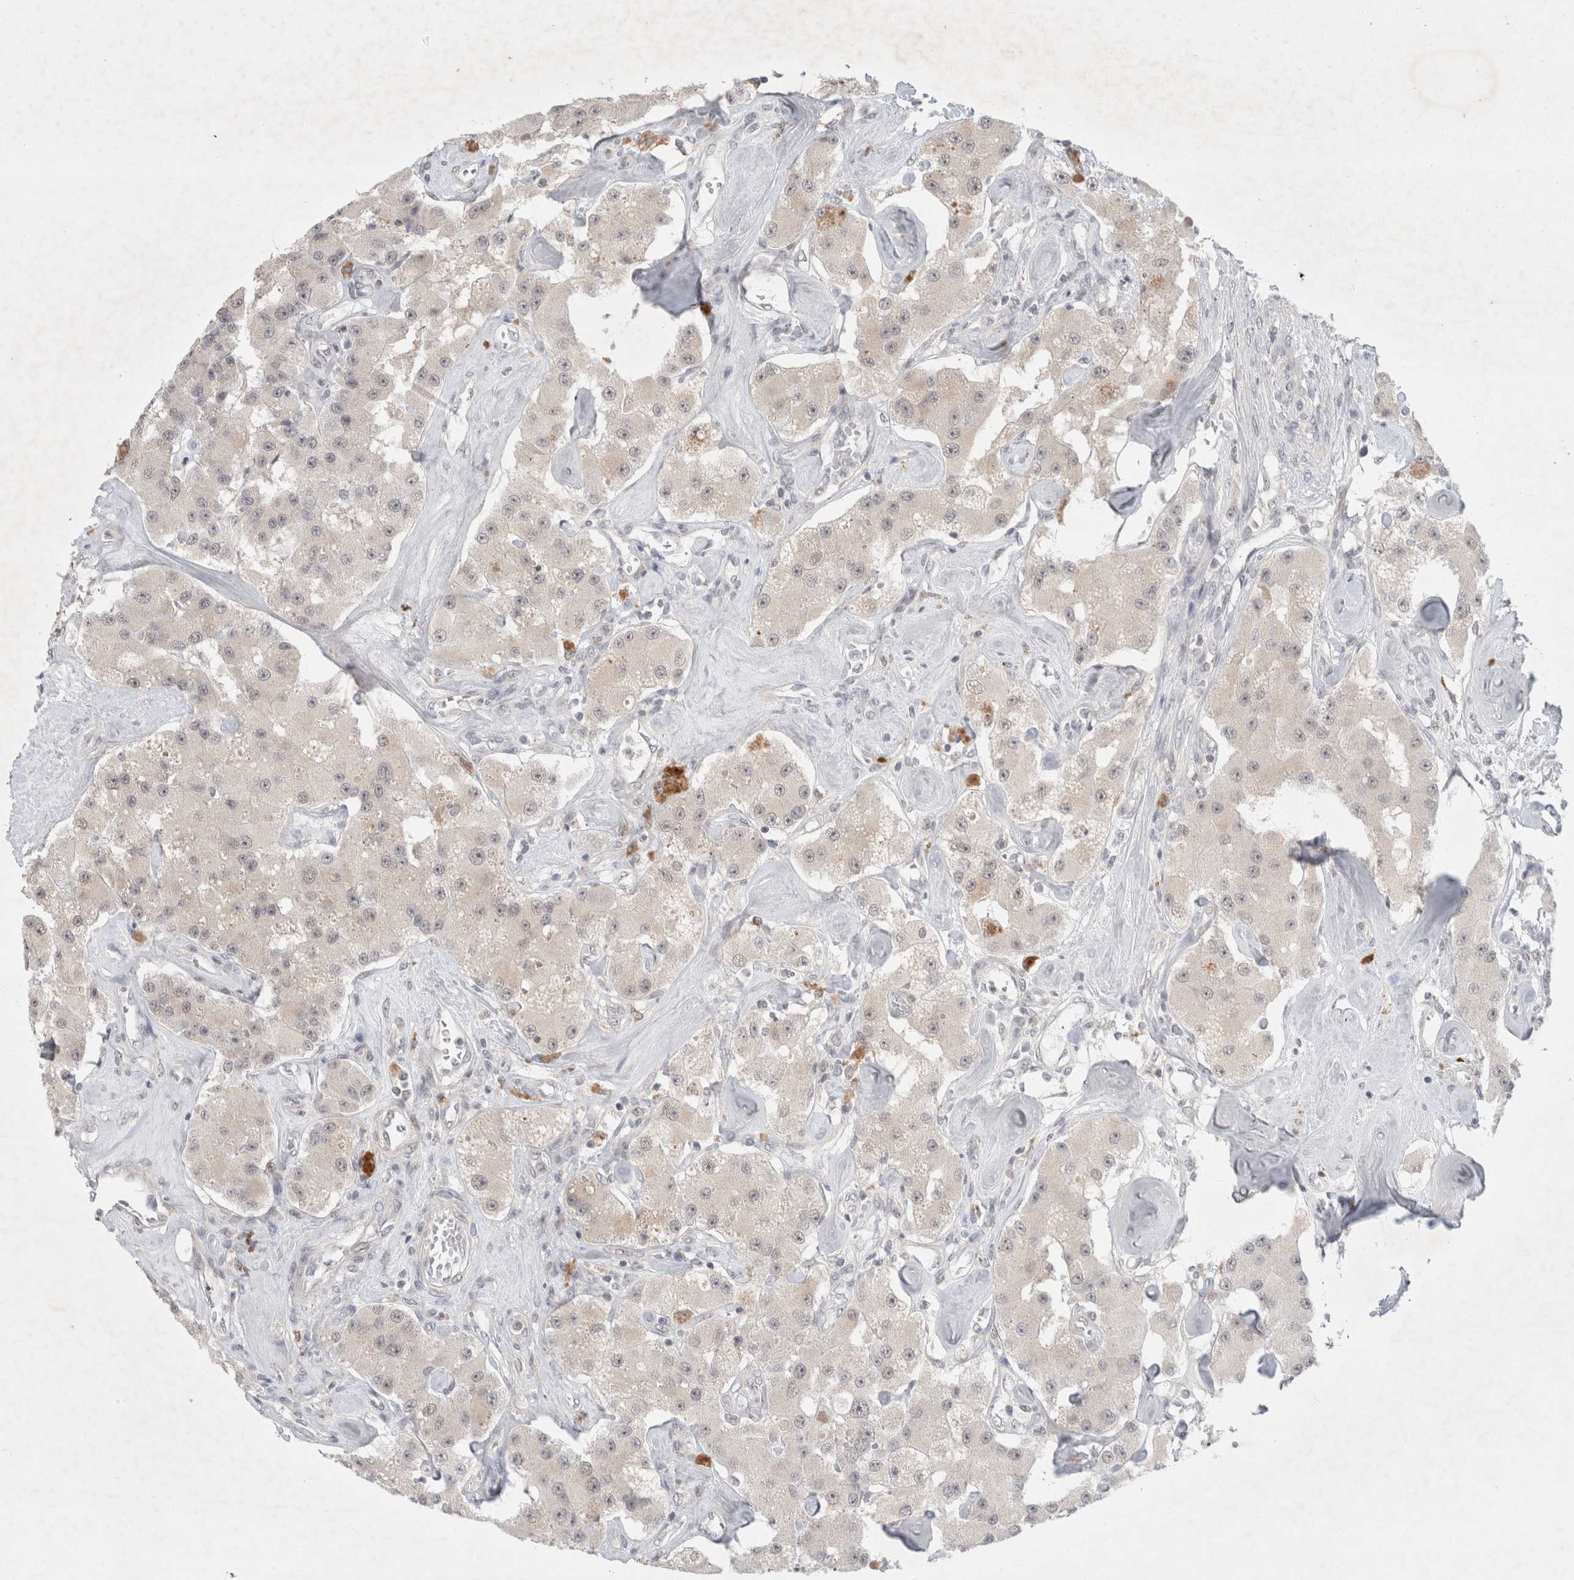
{"staining": {"intensity": "negative", "quantity": "none", "location": "none"}, "tissue": "carcinoid", "cell_type": "Tumor cells", "image_type": "cancer", "snomed": [{"axis": "morphology", "description": "Carcinoid, malignant, NOS"}, {"axis": "topography", "description": "Pancreas"}], "caption": "An immunohistochemistry photomicrograph of carcinoid is shown. There is no staining in tumor cells of carcinoid.", "gene": "FBXO42", "patient": {"sex": "male", "age": 41}}